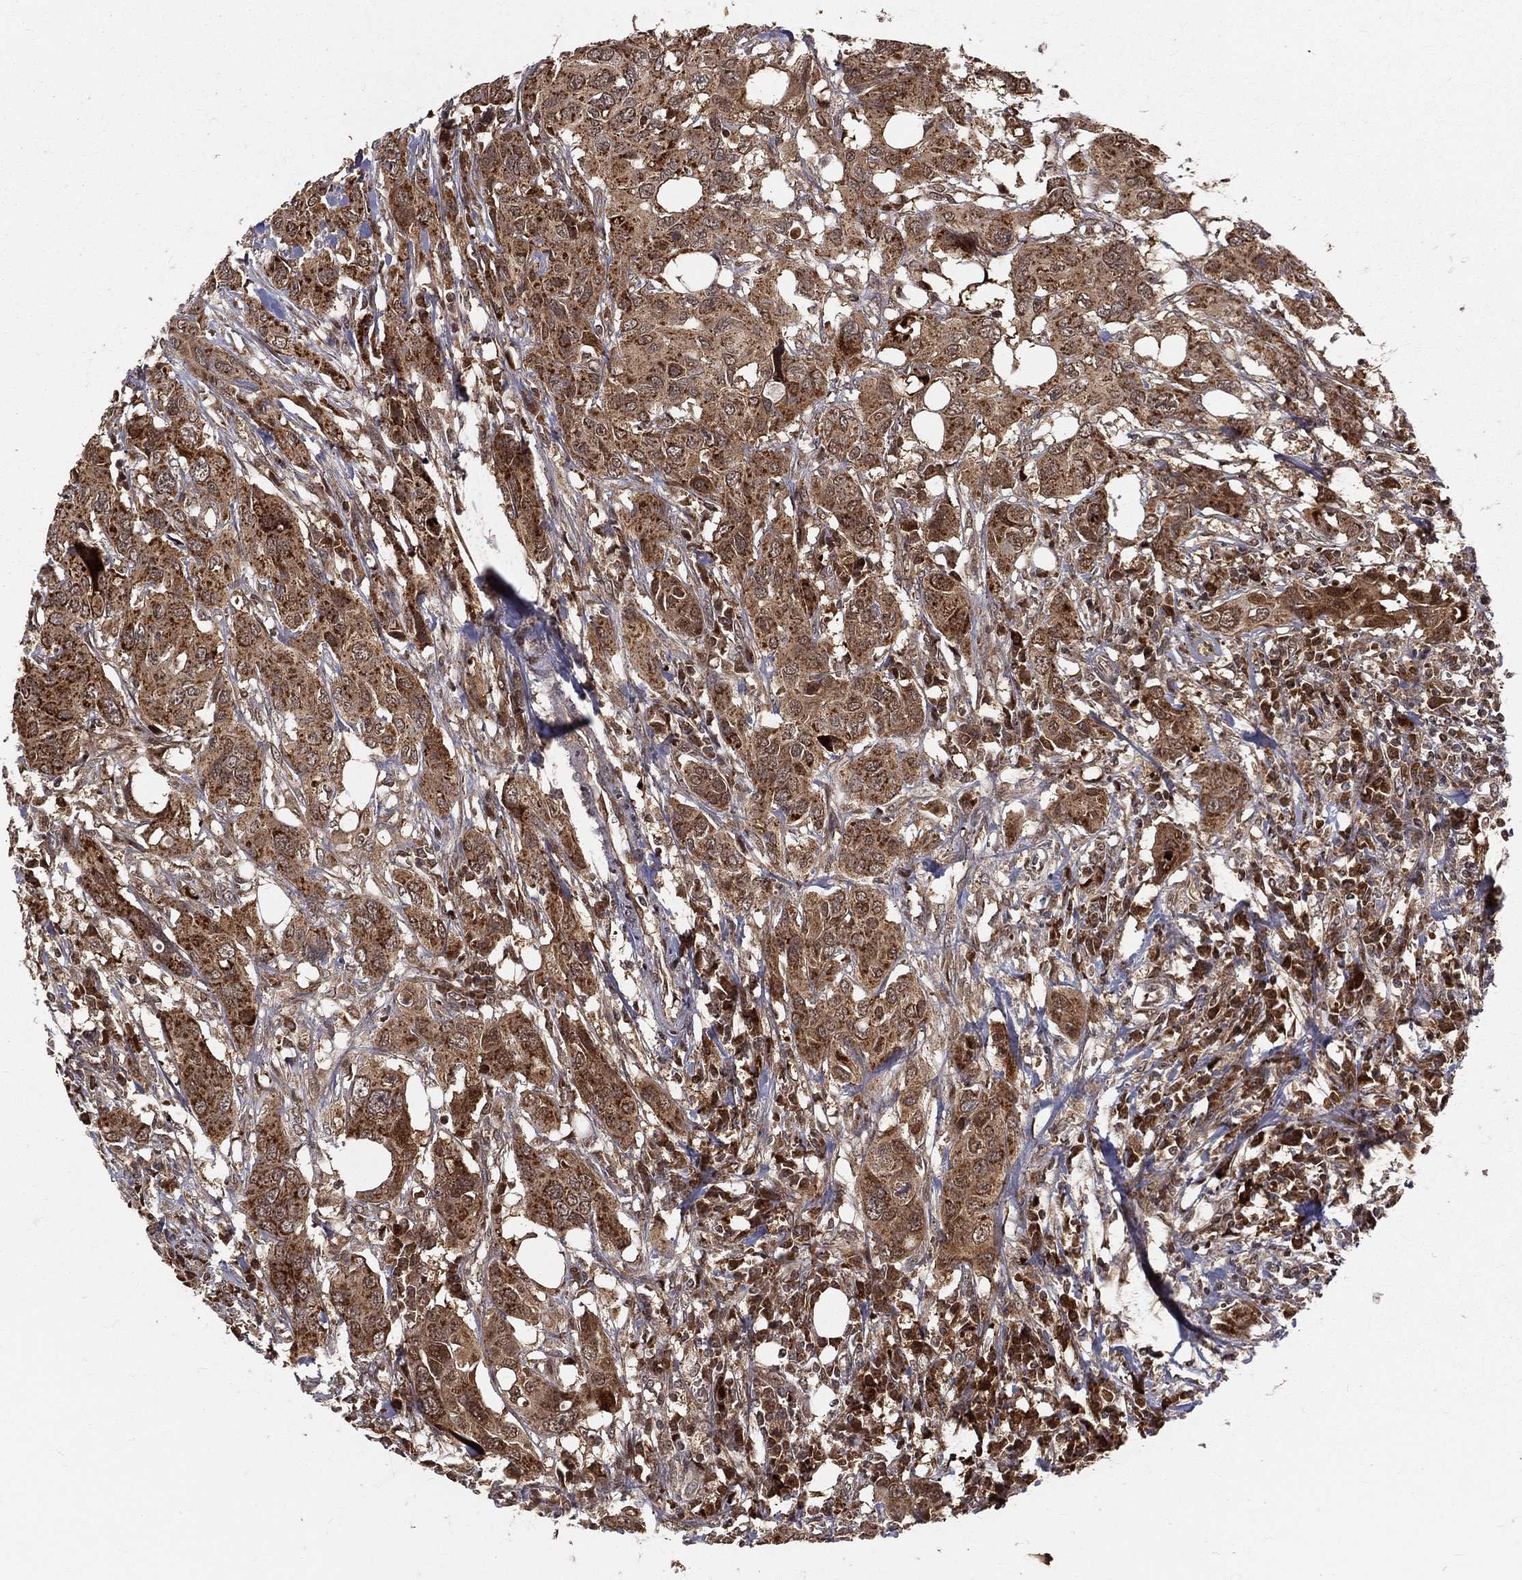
{"staining": {"intensity": "strong", "quantity": ">75%", "location": "cytoplasmic/membranous,nuclear"}, "tissue": "urothelial cancer", "cell_type": "Tumor cells", "image_type": "cancer", "snomed": [{"axis": "morphology", "description": "Urothelial carcinoma, NOS"}, {"axis": "morphology", "description": "Urothelial carcinoma, High grade"}, {"axis": "topography", "description": "Urinary bladder"}], "caption": "A micrograph of human urothelial cancer stained for a protein demonstrates strong cytoplasmic/membranous and nuclear brown staining in tumor cells. (DAB (3,3'-diaminobenzidine) IHC with brightfield microscopy, high magnification).", "gene": "MDM2", "patient": {"sex": "male", "age": 63}}